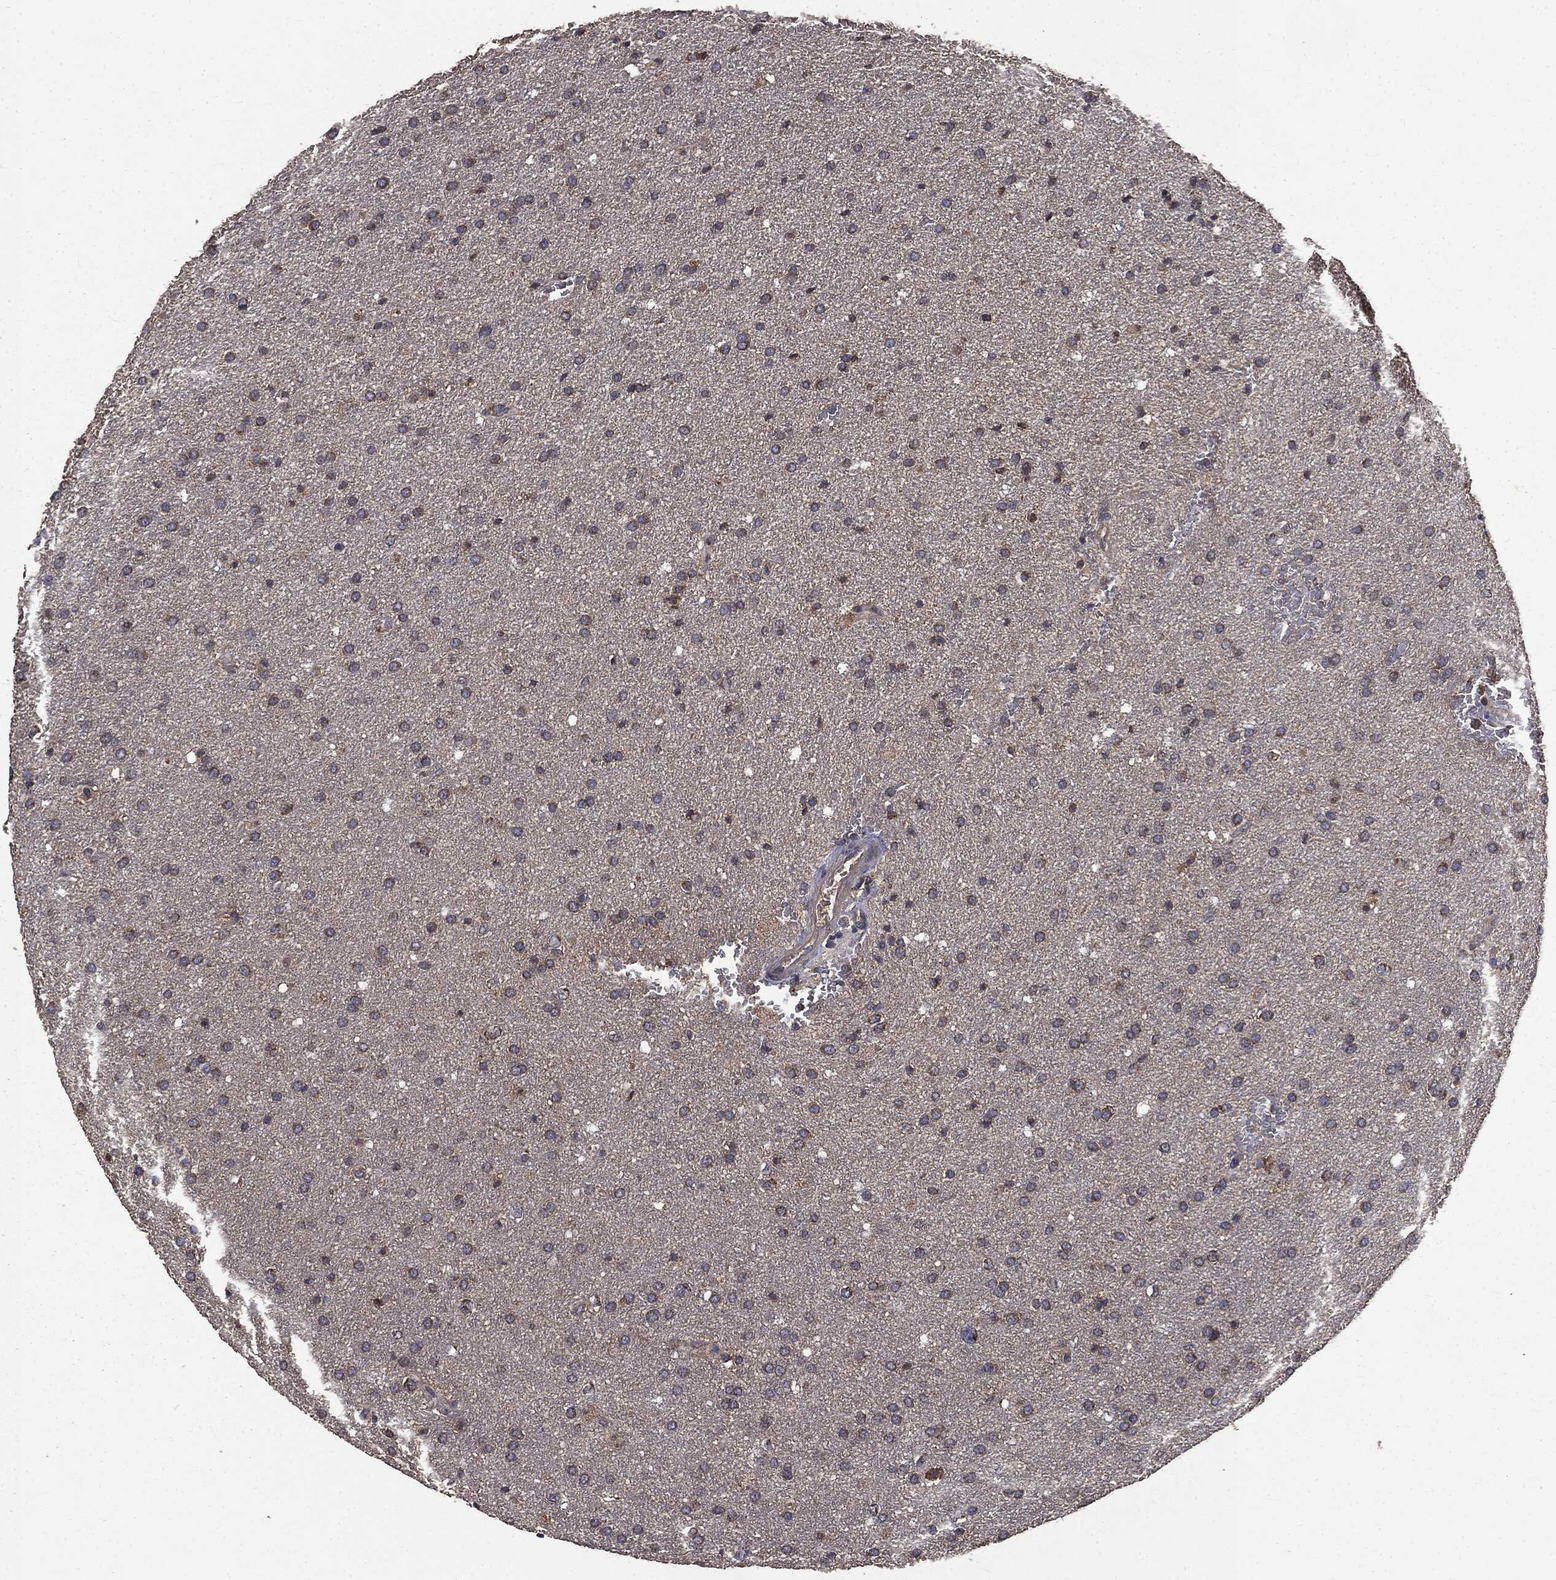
{"staining": {"intensity": "moderate", "quantity": "25%-75%", "location": "cytoplasmic/membranous"}, "tissue": "glioma", "cell_type": "Tumor cells", "image_type": "cancer", "snomed": [{"axis": "morphology", "description": "Glioma, malignant, Low grade"}, {"axis": "topography", "description": "Brain"}], "caption": "Immunohistochemistry of human low-grade glioma (malignant) exhibits medium levels of moderate cytoplasmic/membranous positivity in approximately 25%-75% of tumor cells. (brown staining indicates protein expression, while blue staining denotes nuclei).", "gene": "MAPK6", "patient": {"sex": "female", "age": 37}}